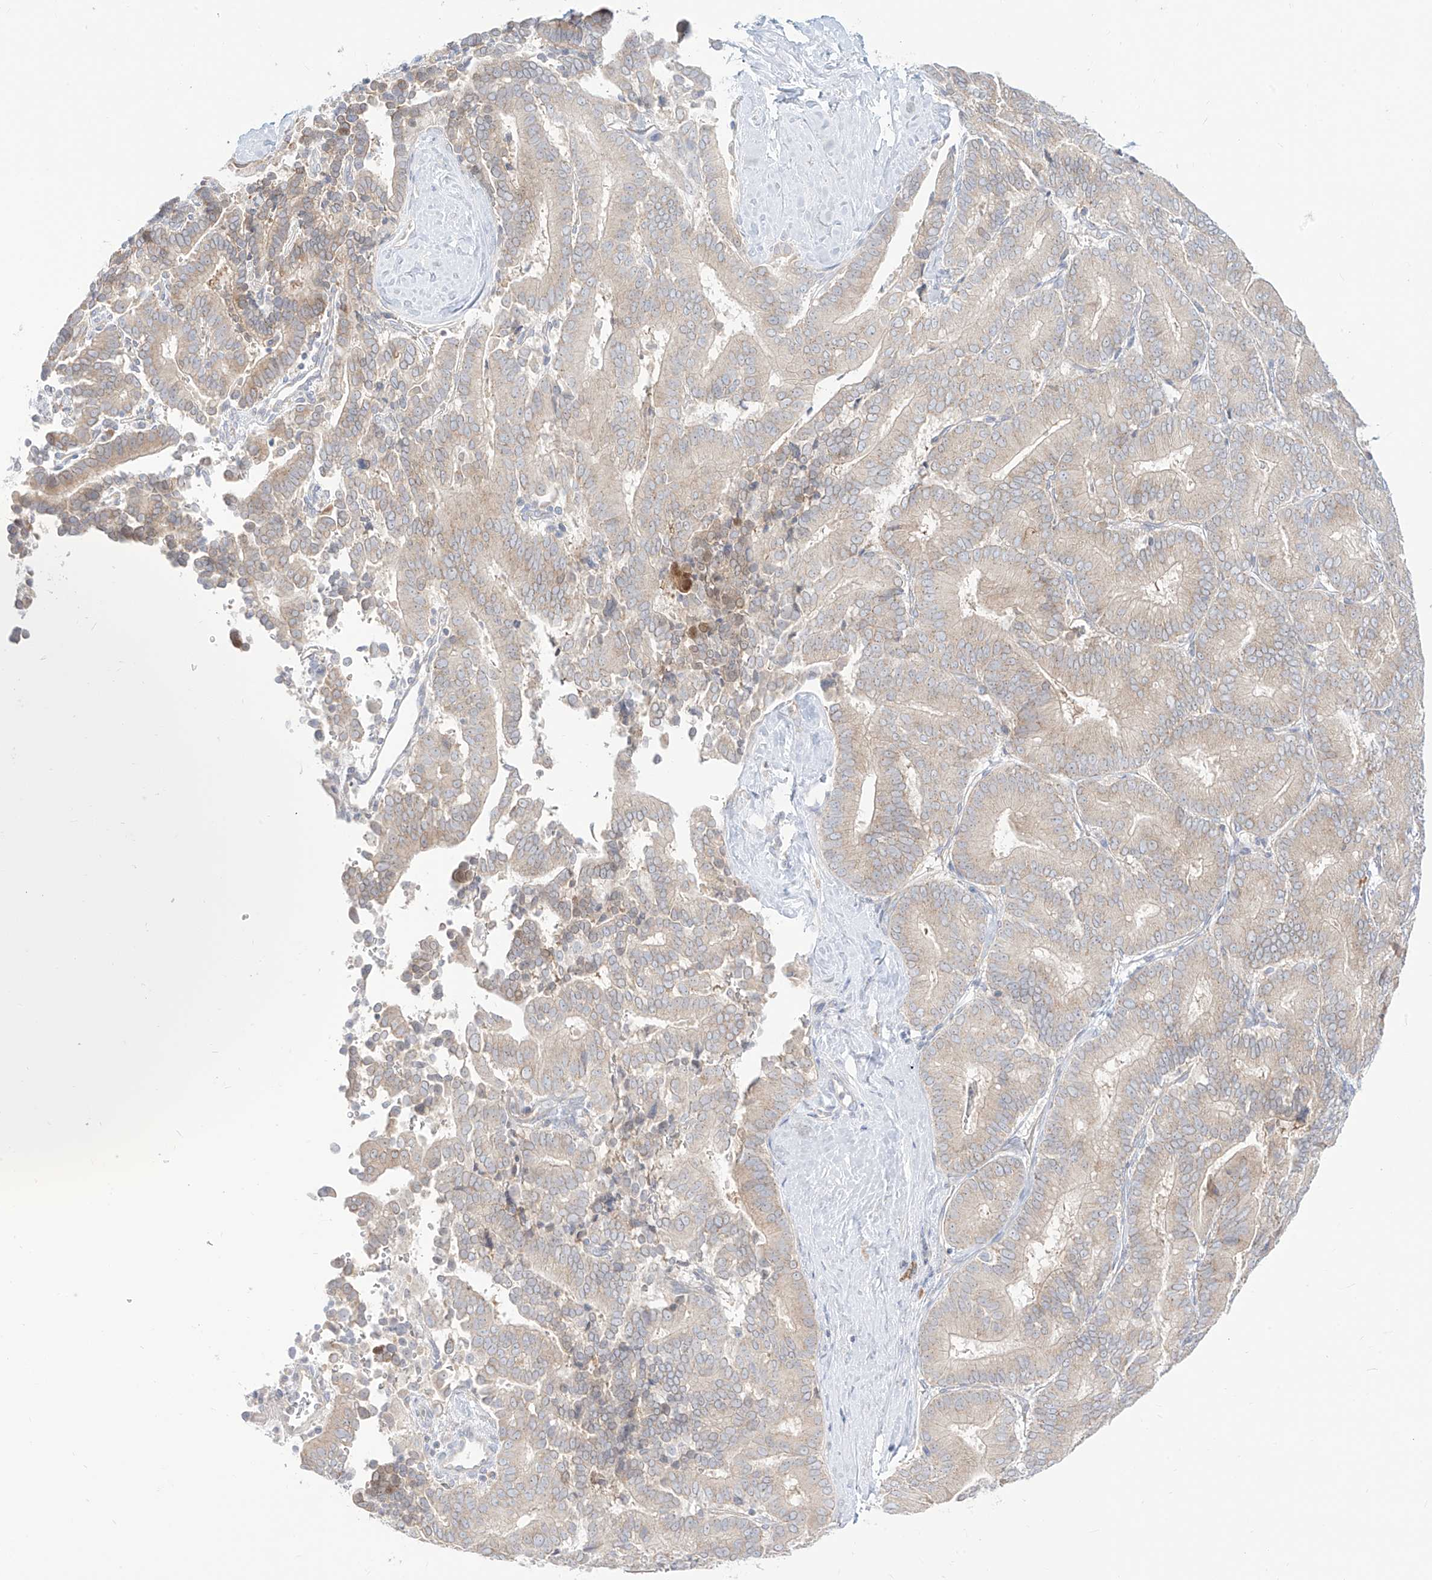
{"staining": {"intensity": "weak", "quantity": "<25%", "location": "cytoplasmic/membranous"}, "tissue": "liver cancer", "cell_type": "Tumor cells", "image_type": "cancer", "snomed": [{"axis": "morphology", "description": "Cholangiocarcinoma"}, {"axis": "topography", "description": "Liver"}], "caption": "IHC of human cholangiocarcinoma (liver) shows no positivity in tumor cells.", "gene": "SYTL3", "patient": {"sex": "female", "age": 75}}